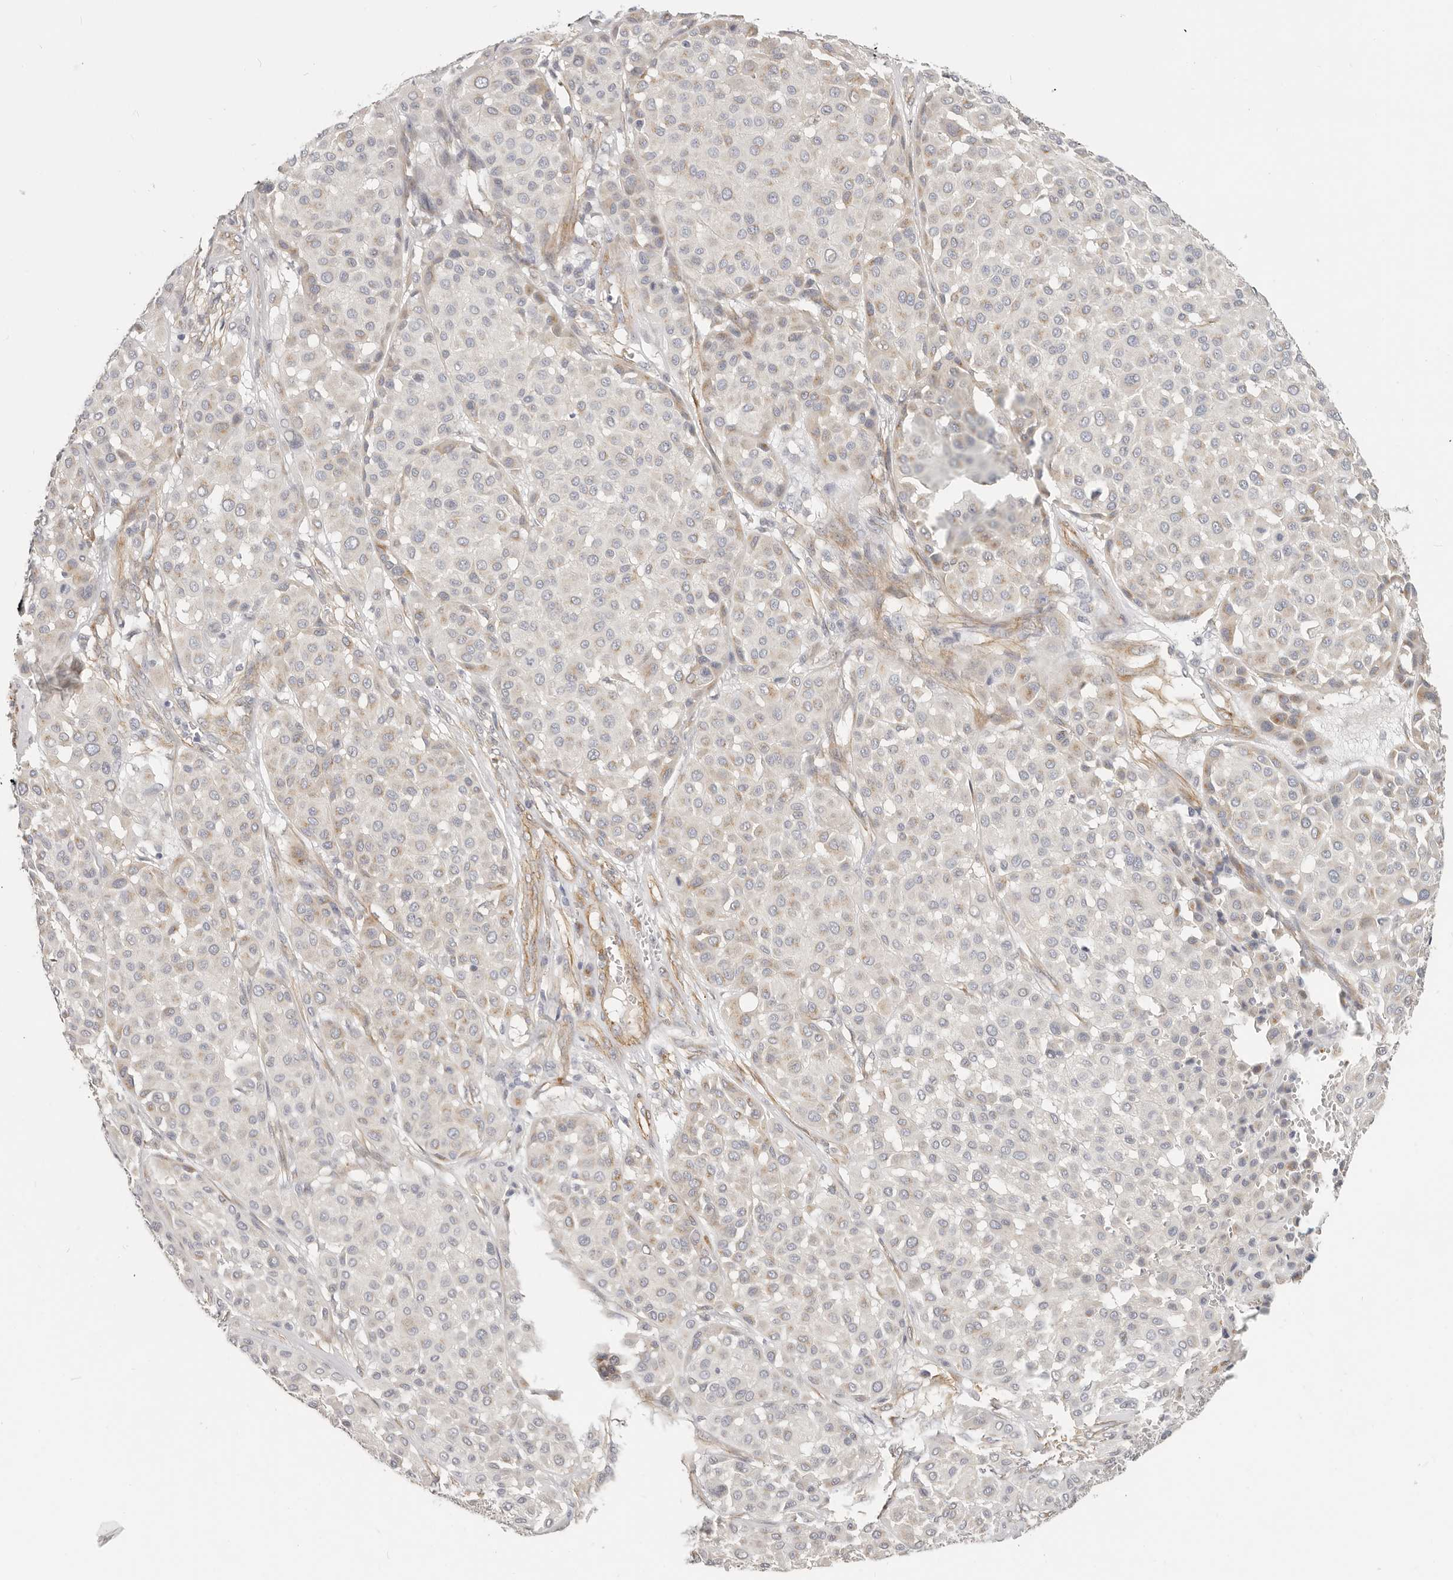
{"staining": {"intensity": "negative", "quantity": "none", "location": "none"}, "tissue": "melanoma", "cell_type": "Tumor cells", "image_type": "cancer", "snomed": [{"axis": "morphology", "description": "Malignant melanoma, Metastatic site"}, {"axis": "topography", "description": "Soft tissue"}], "caption": "There is no significant positivity in tumor cells of malignant melanoma (metastatic site). The staining was performed using DAB to visualize the protein expression in brown, while the nuclei were stained in blue with hematoxylin (Magnification: 20x).", "gene": "RABAC1", "patient": {"sex": "male", "age": 41}}